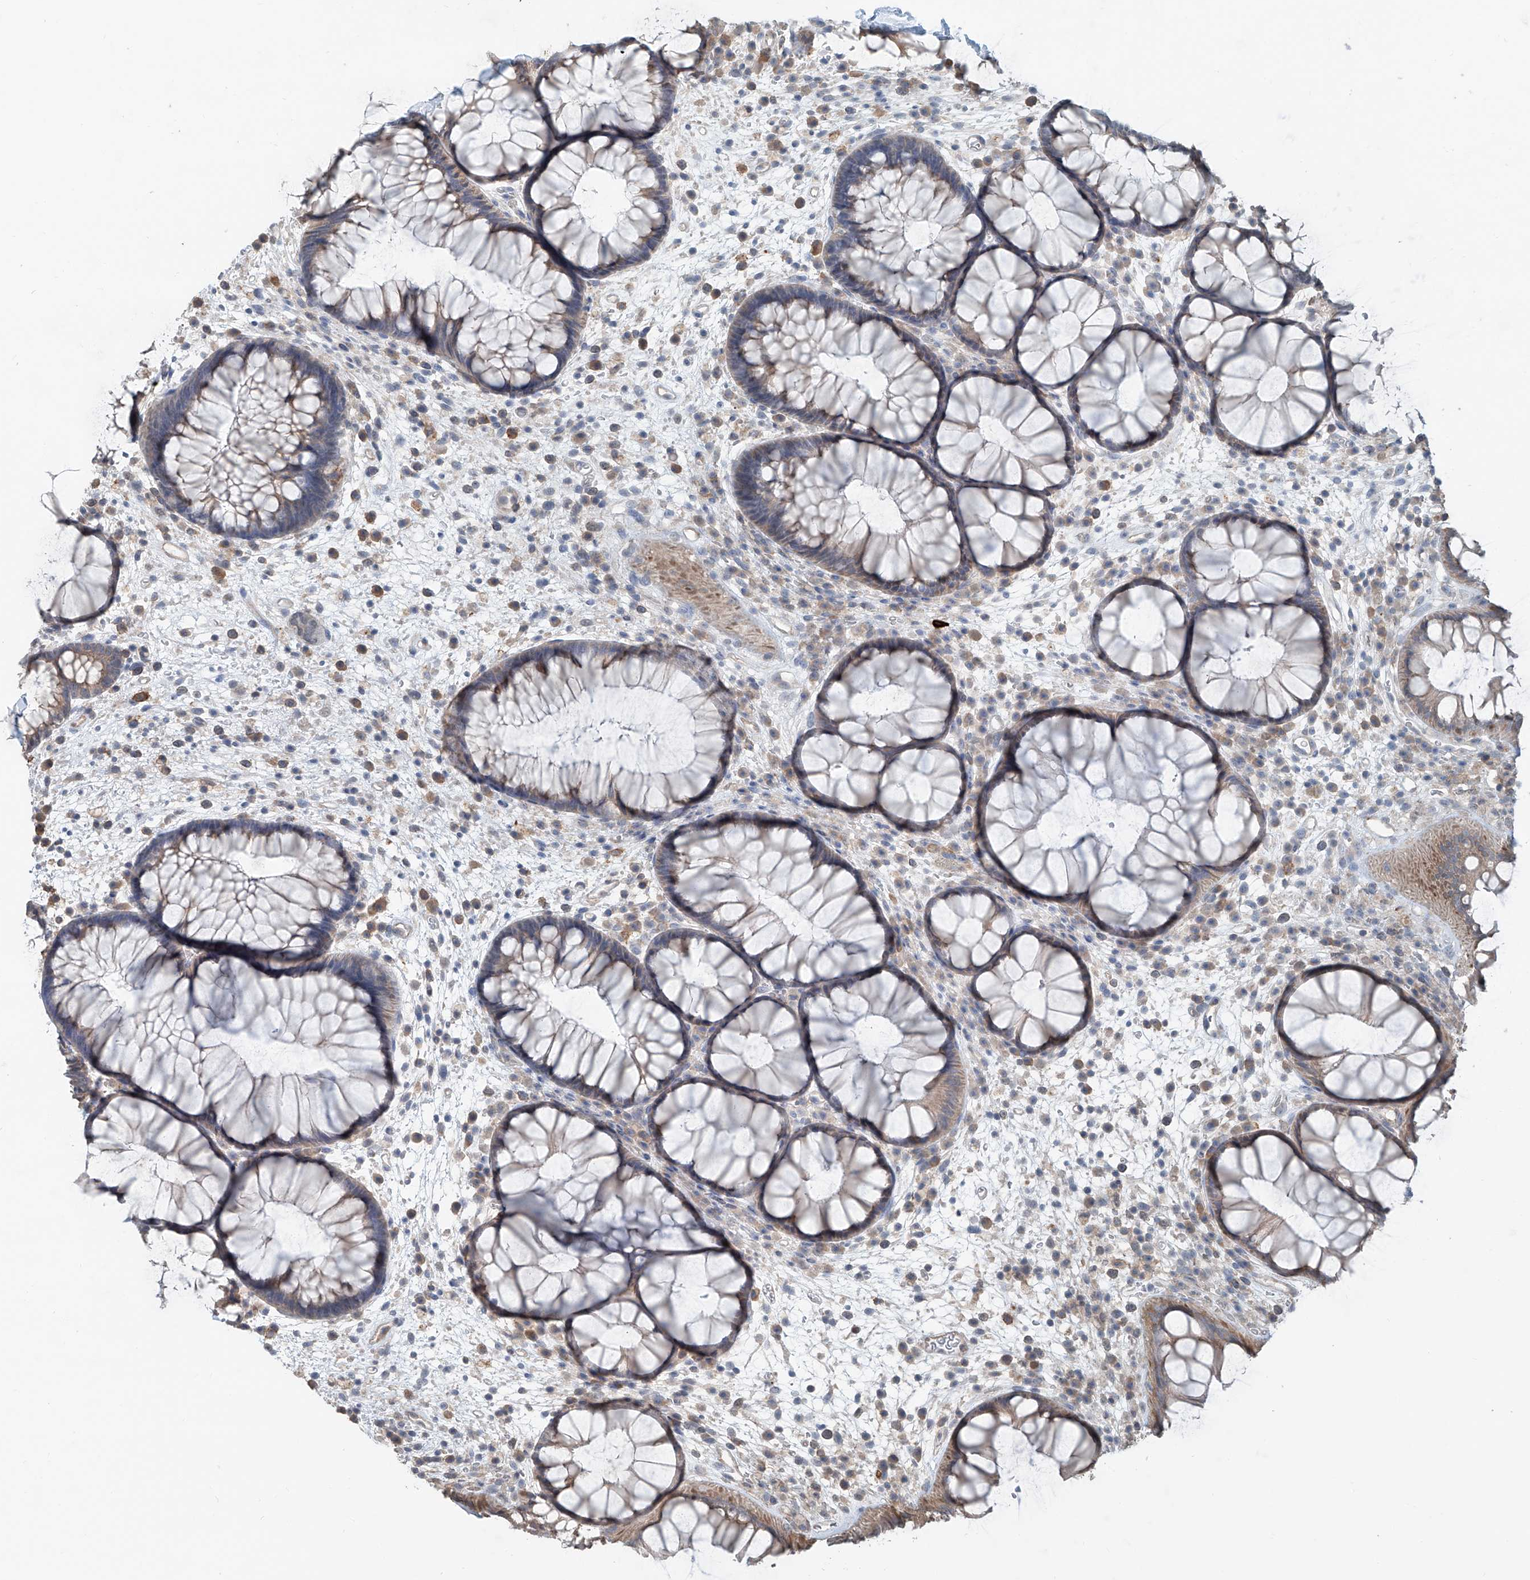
{"staining": {"intensity": "weak", "quantity": "25%-75%", "location": "cytoplasmic/membranous"}, "tissue": "rectum", "cell_type": "Glandular cells", "image_type": "normal", "snomed": [{"axis": "morphology", "description": "Normal tissue, NOS"}, {"axis": "topography", "description": "Rectum"}], "caption": "Immunohistochemistry (DAB) staining of benign rectum exhibits weak cytoplasmic/membranous protein positivity in approximately 25%-75% of glandular cells.", "gene": "KCNK10", "patient": {"sex": "male", "age": 51}}